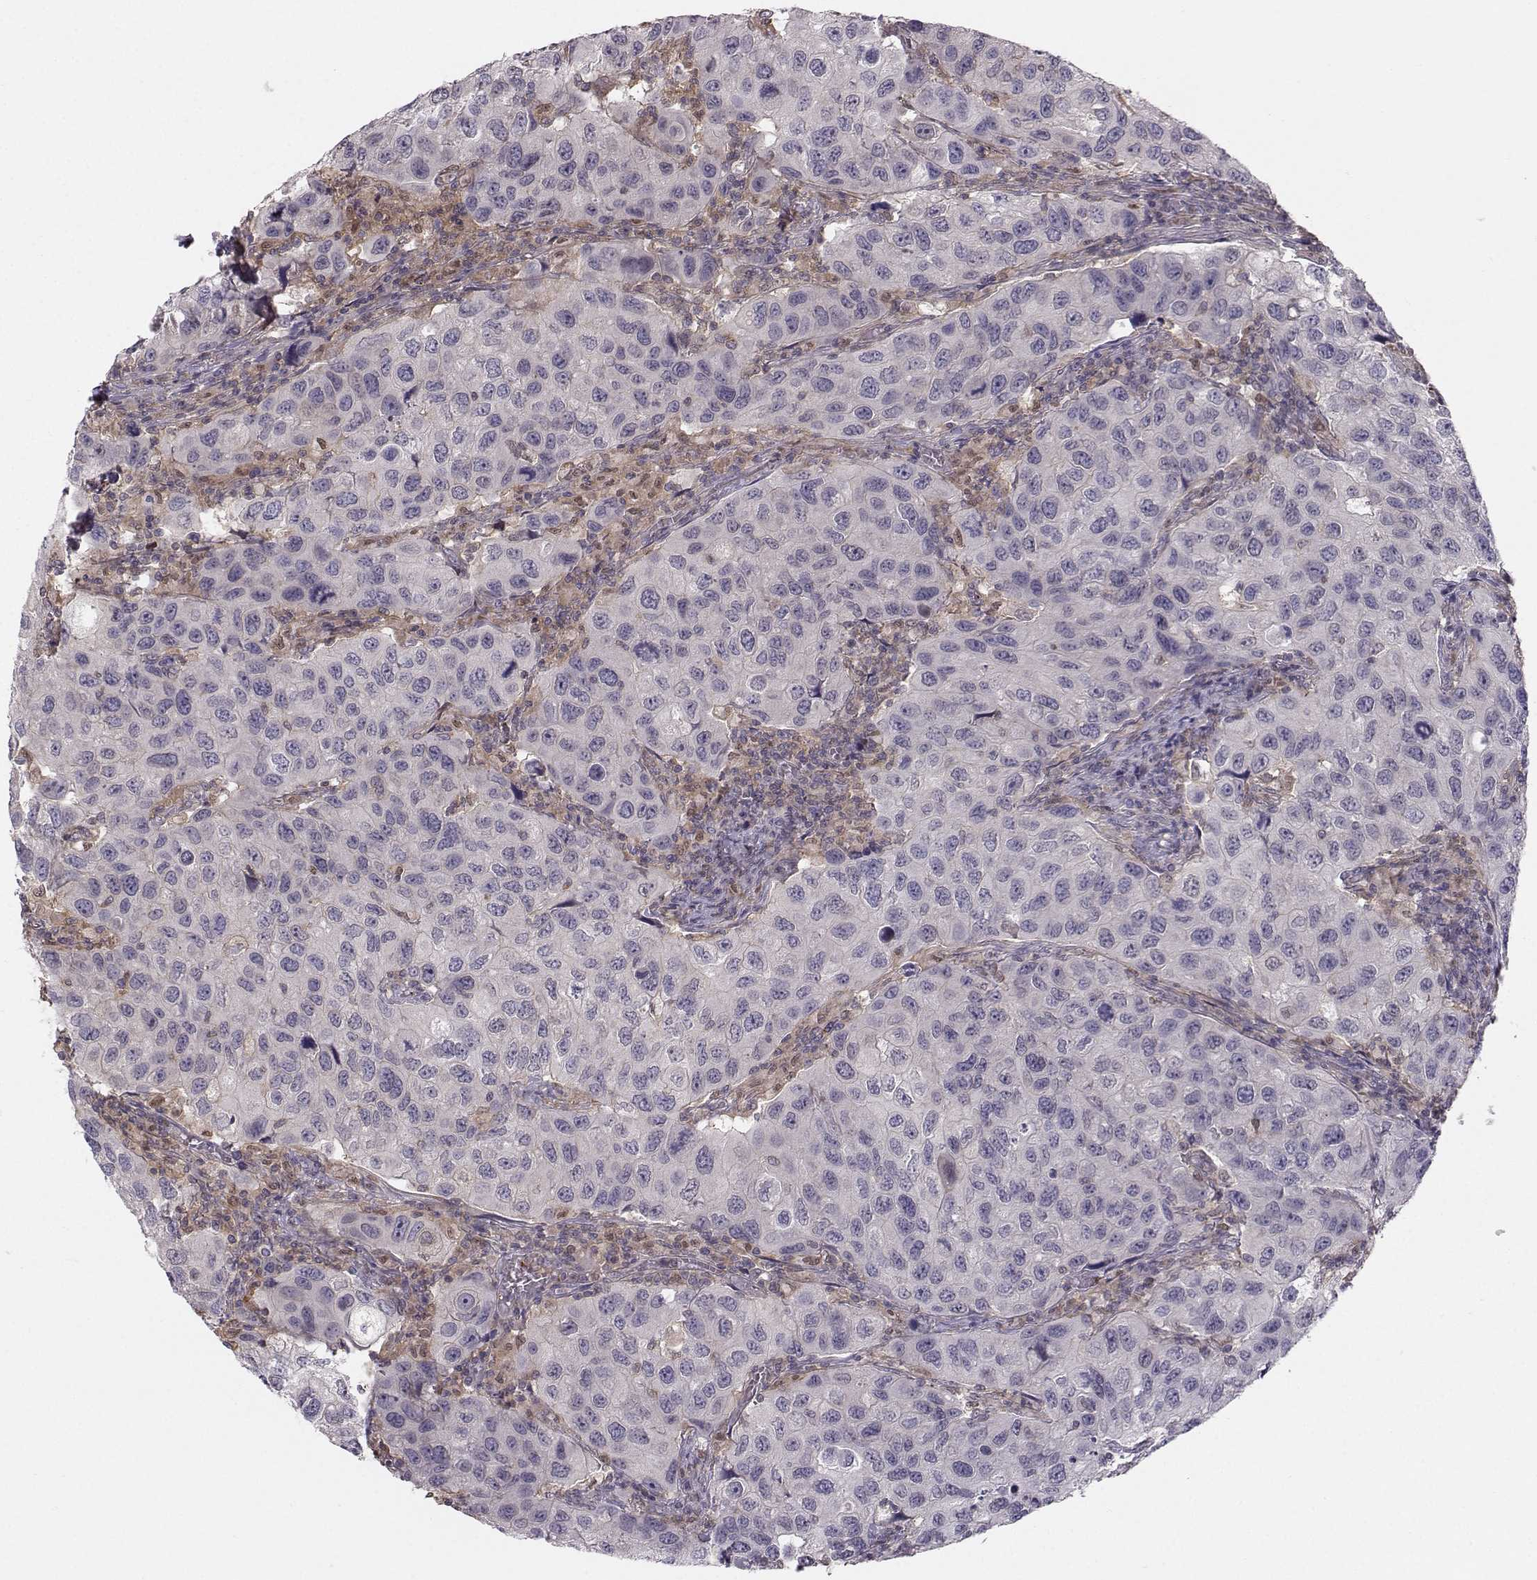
{"staining": {"intensity": "negative", "quantity": "none", "location": "none"}, "tissue": "urothelial cancer", "cell_type": "Tumor cells", "image_type": "cancer", "snomed": [{"axis": "morphology", "description": "Urothelial carcinoma, High grade"}, {"axis": "topography", "description": "Urinary bladder"}], "caption": "DAB (3,3'-diaminobenzidine) immunohistochemical staining of urothelial carcinoma (high-grade) exhibits no significant staining in tumor cells.", "gene": "ASB16", "patient": {"sex": "male", "age": 79}}